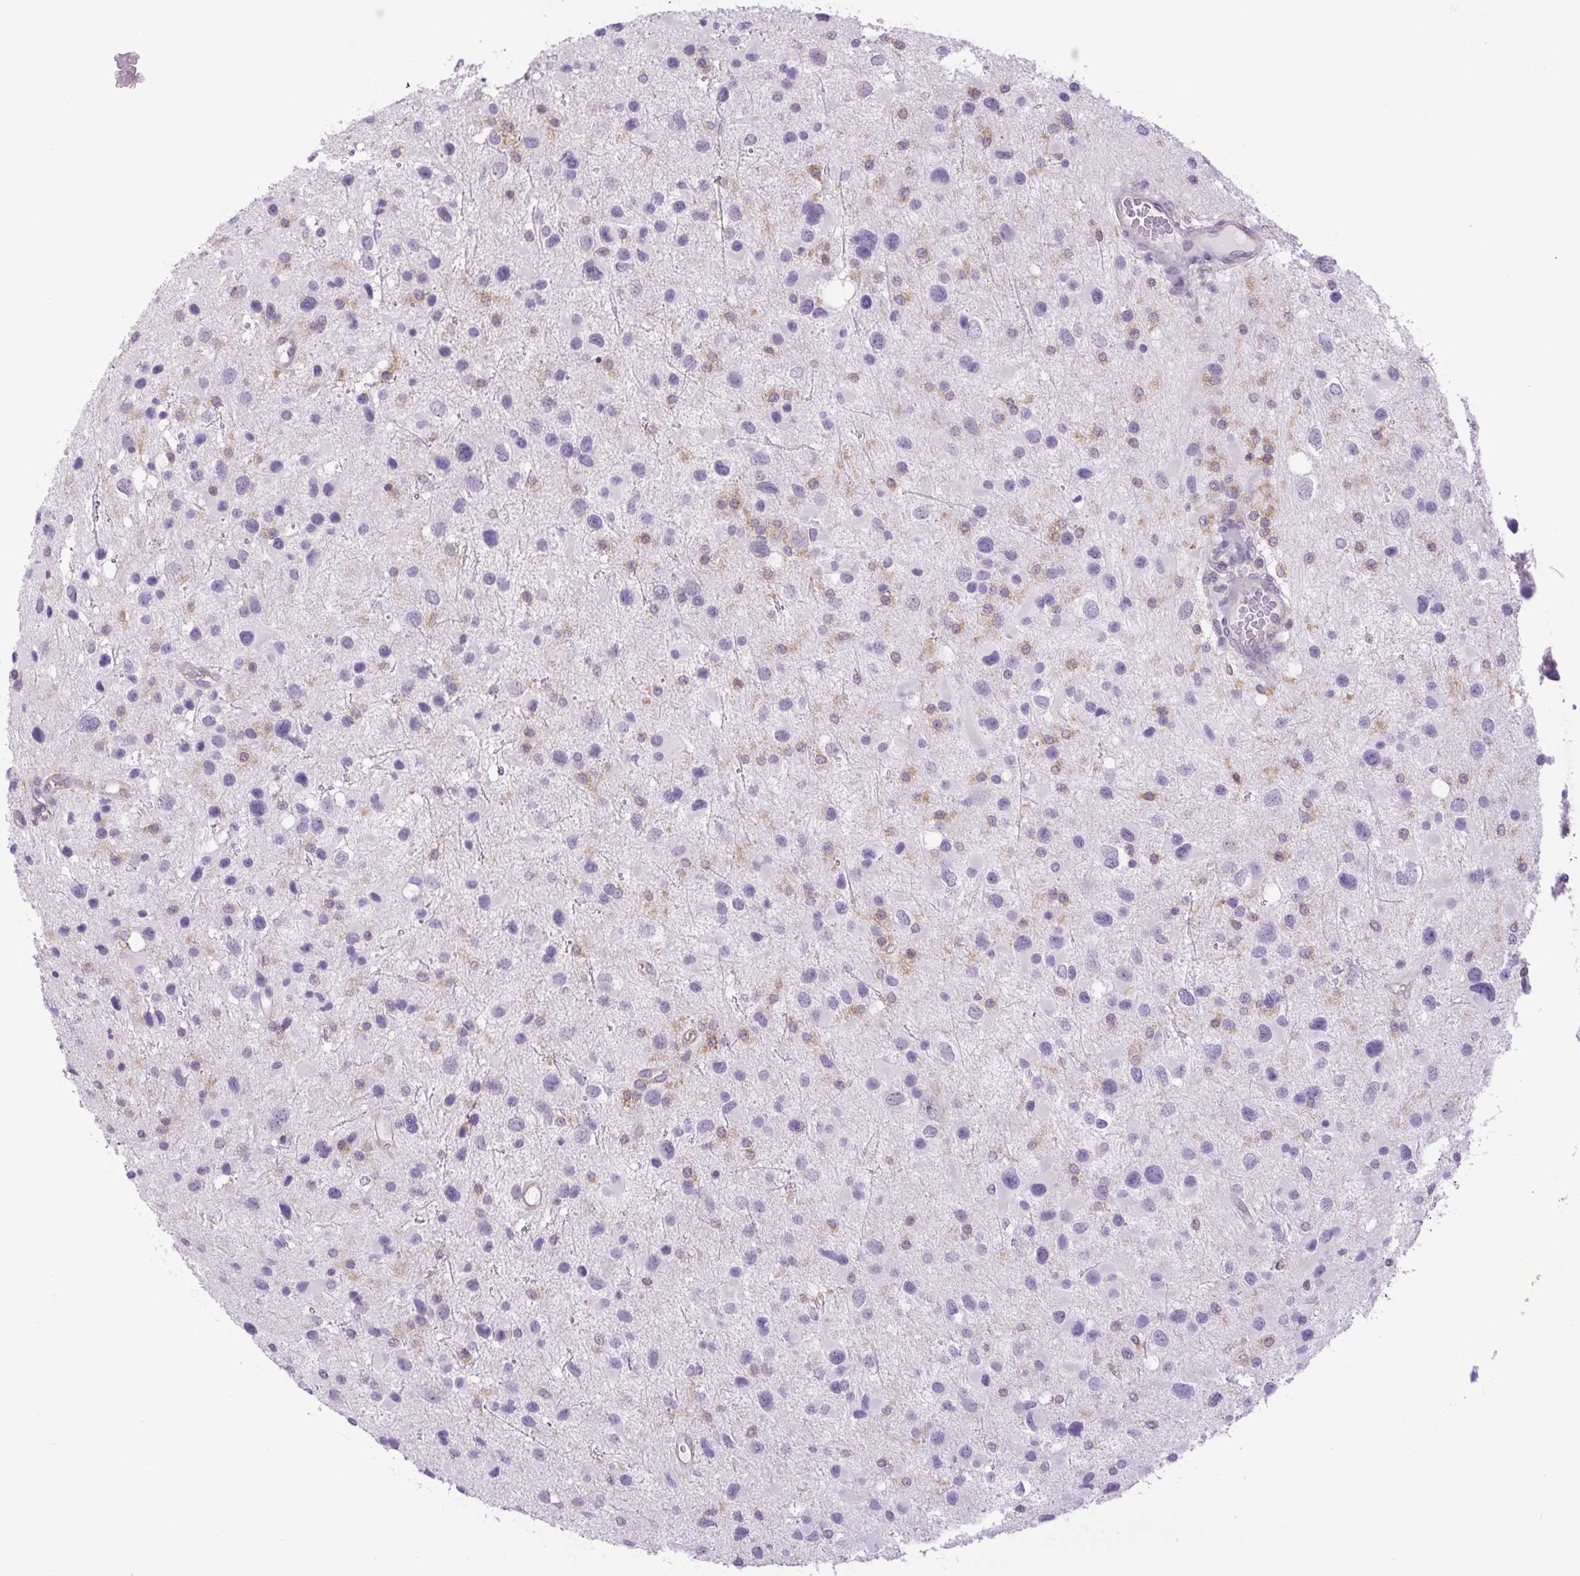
{"staining": {"intensity": "negative", "quantity": "none", "location": "none"}, "tissue": "glioma", "cell_type": "Tumor cells", "image_type": "cancer", "snomed": [{"axis": "morphology", "description": "Glioma, malignant, Low grade"}, {"axis": "topography", "description": "Brain"}], "caption": "IHC histopathology image of neoplastic tissue: glioma stained with DAB (3,3'-diaminobenzidine) demonstrates no significant protein positivity in tumor cells. Brightfield microscopy of immunohistochemistry stained with DAB (brown) and hematoxylin (blue), captured at high magnification.", "gene": "MINK1", "patient": {"sex": "female", "age": 32}}